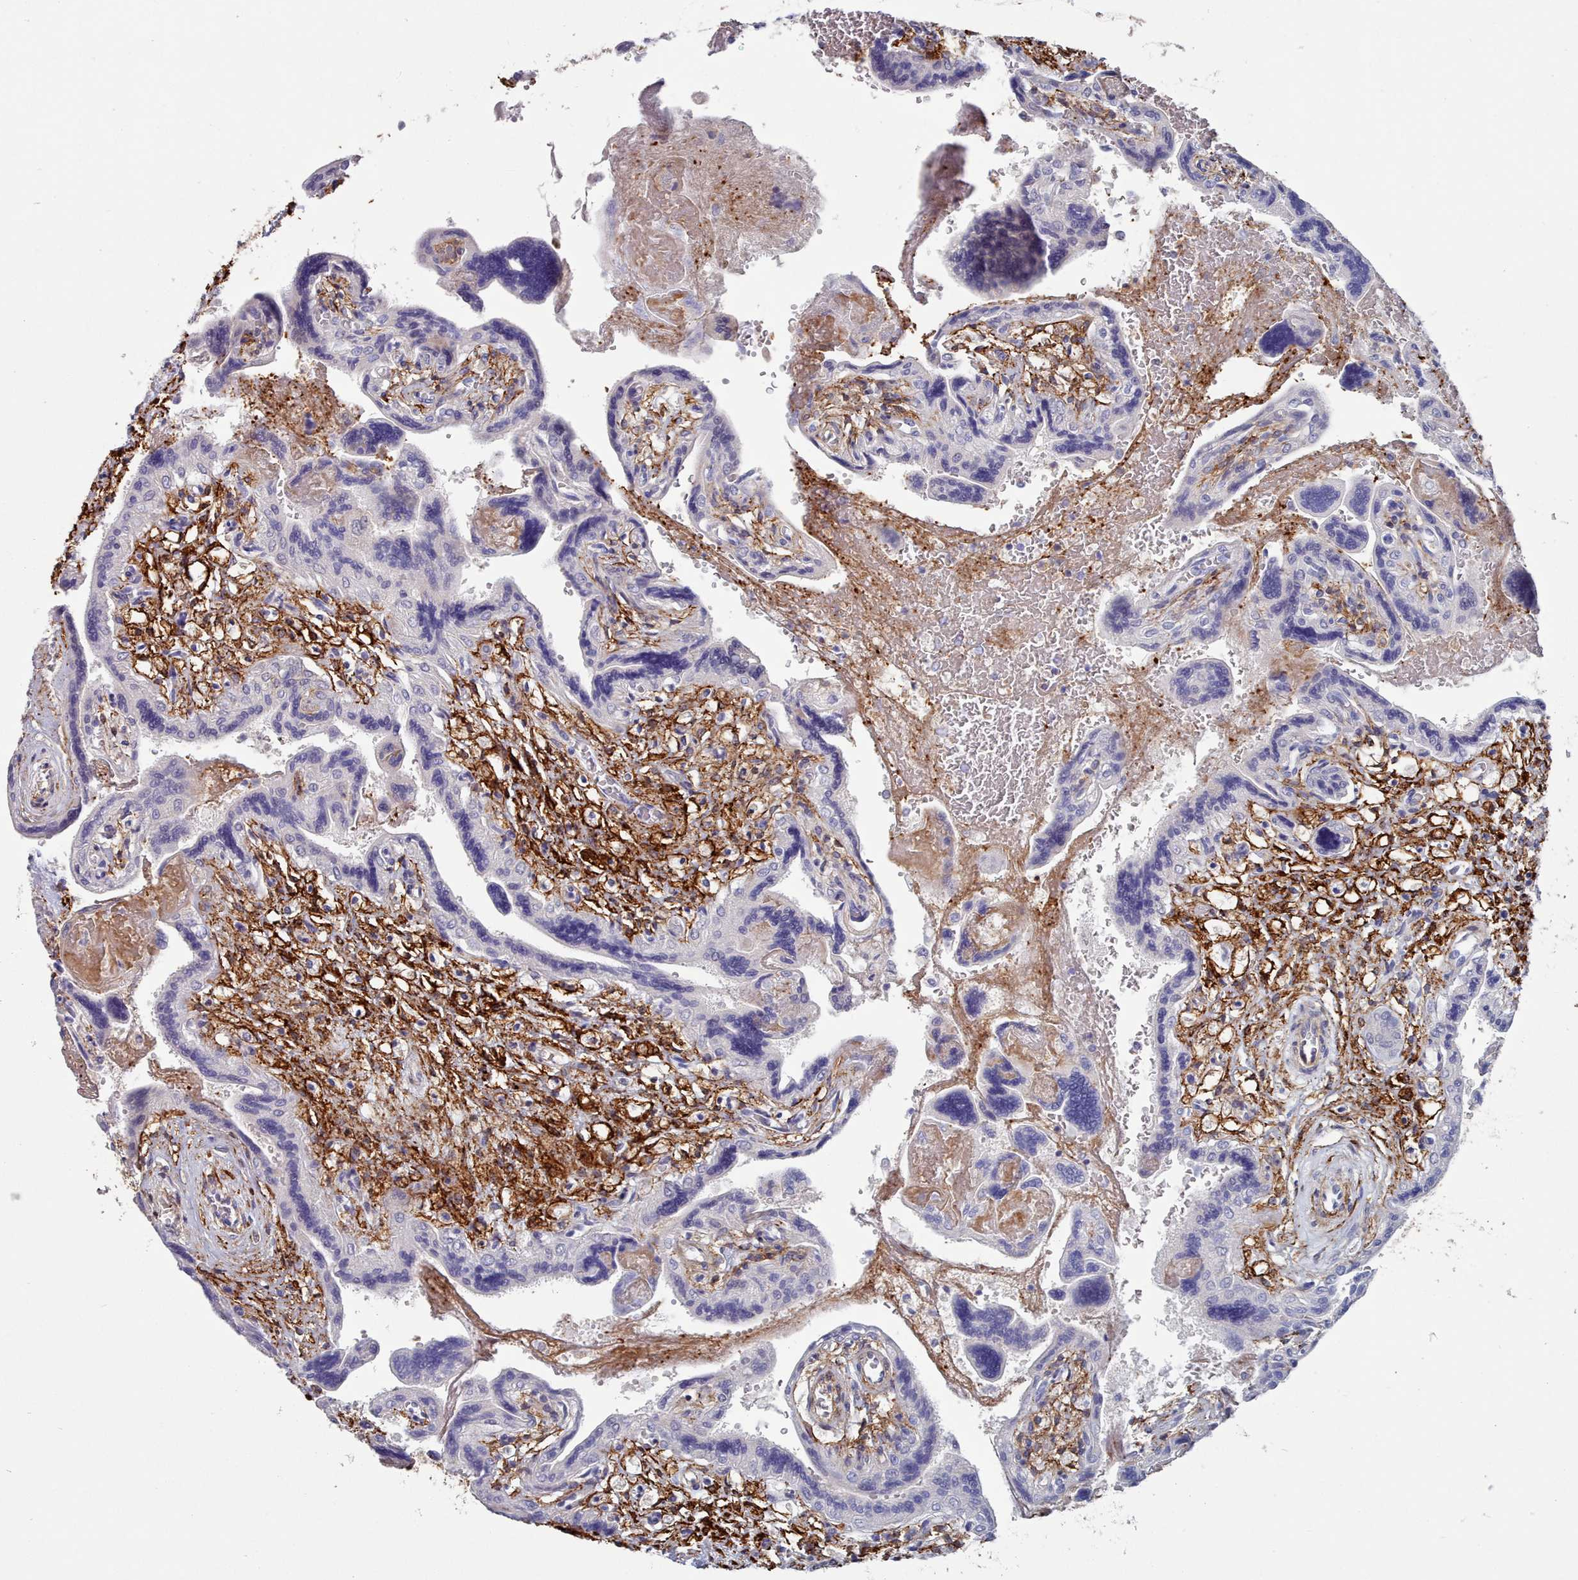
{"staining": {"intensity": "weak", "quantity": "<25%", "location": "cytoplasmic/membranous"}, "tissue": "placenta", "cell_type": "Trophoblastic cells", "image_type": "normal", "snomed": [{"axis": "morphology", "description": "Normal tissue, NOS"}, {"axis": "topography", "description": "Placenta"}], "caption": "High power microscopy histopathology image of an immunohistochemistry (IHC) micrograph of normal placenta, revealing no significant staining in trophoblastic cells. (DAB (3,3'-diaminobenzidine) immunohistochemistry (IHC), high magnification).", "gene": "G6PC1", "patient": {"sex": "female", "age": 37}}